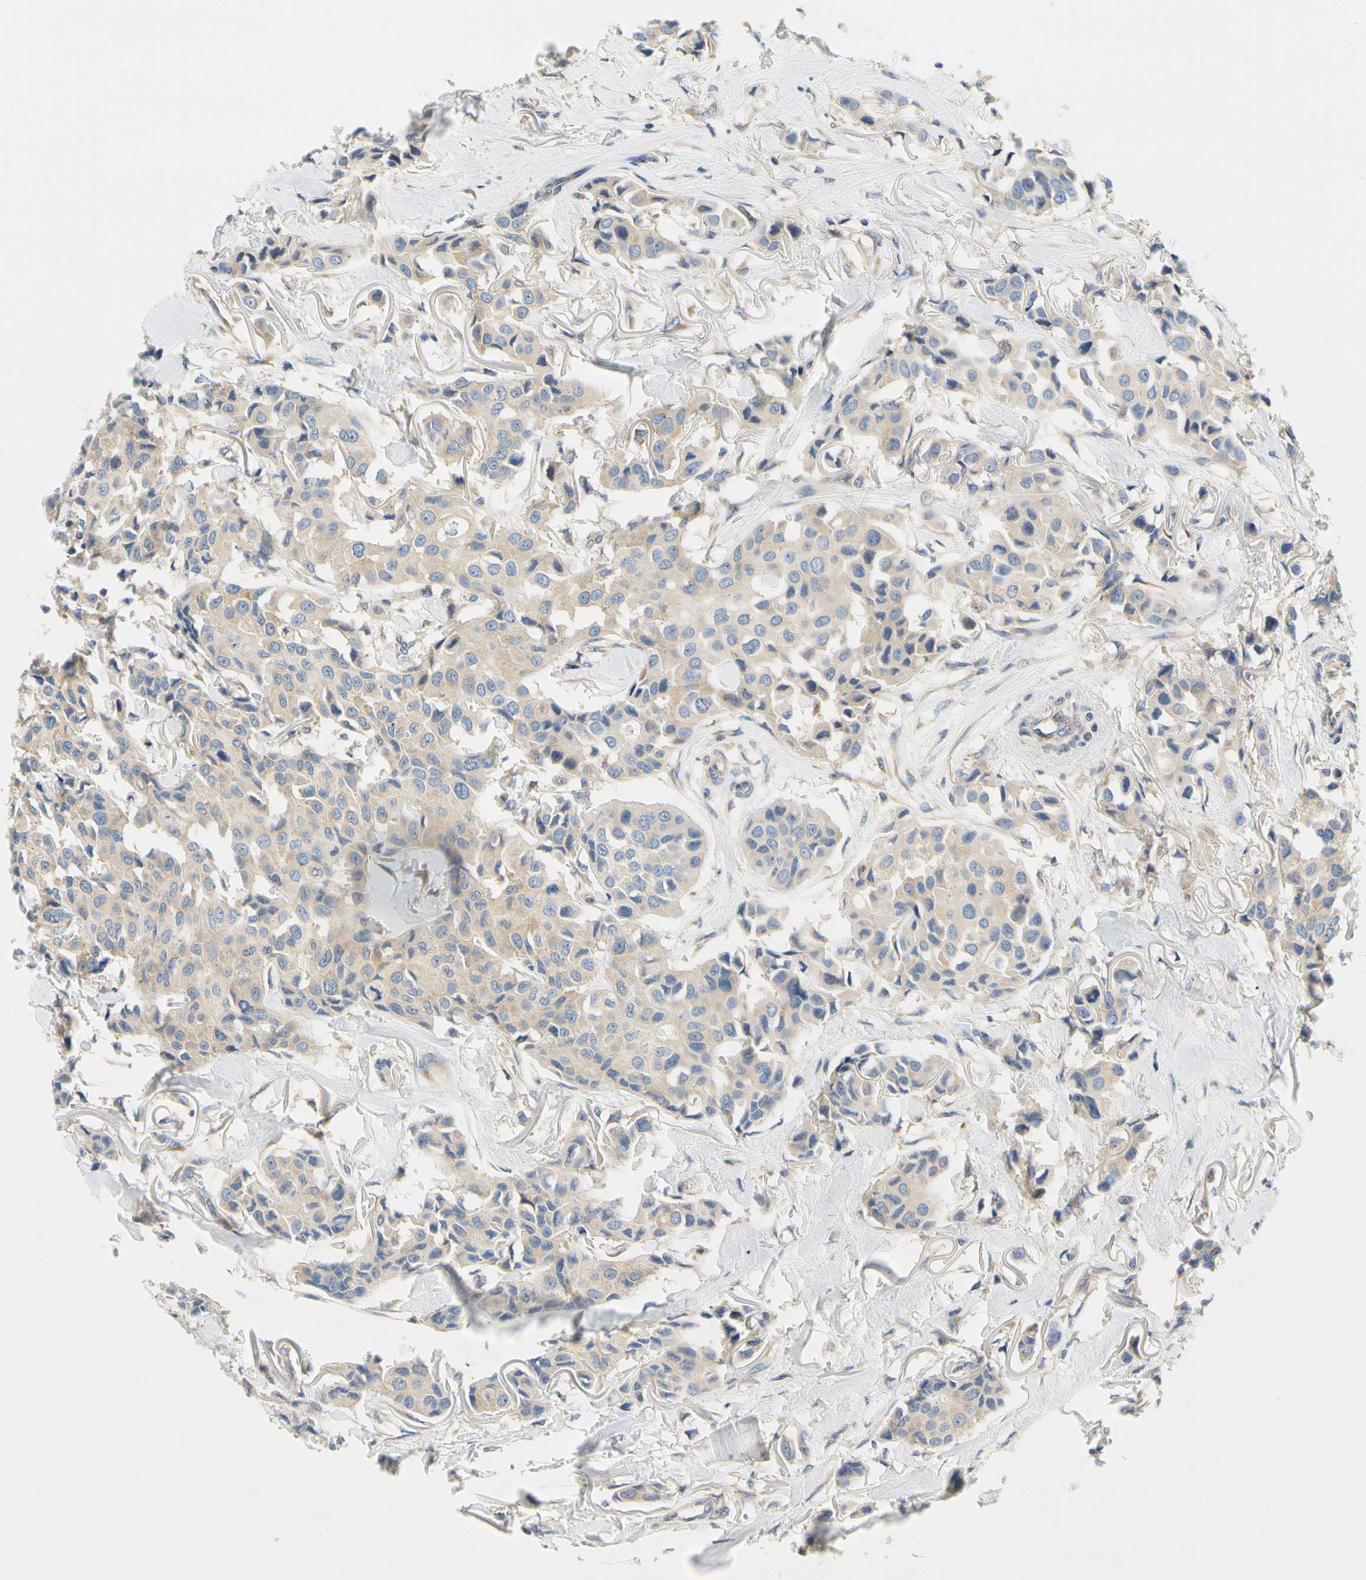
{"staining": {"intensity": "weak", "quantity": ">75%", "location": "cytoplasmic/membranous"}, "tissue": "breast cancer", "cell_type": "Tumor cells", "image_type": "cancer", "snomed": [{"axis": "morphology", "description": "Duct carcinoma"}, {"axis": "topography", "description": "Breast"}], "caption": "Immunohistochemistry (IHC) image of human breast cancer stained for a protein (brown), which exhibits low levels of weak cytoplasmic/membranous staining in about >75% of tumor cells.", "gene": "LRRC47", "patient": {"sex": "female", "age": 80}}